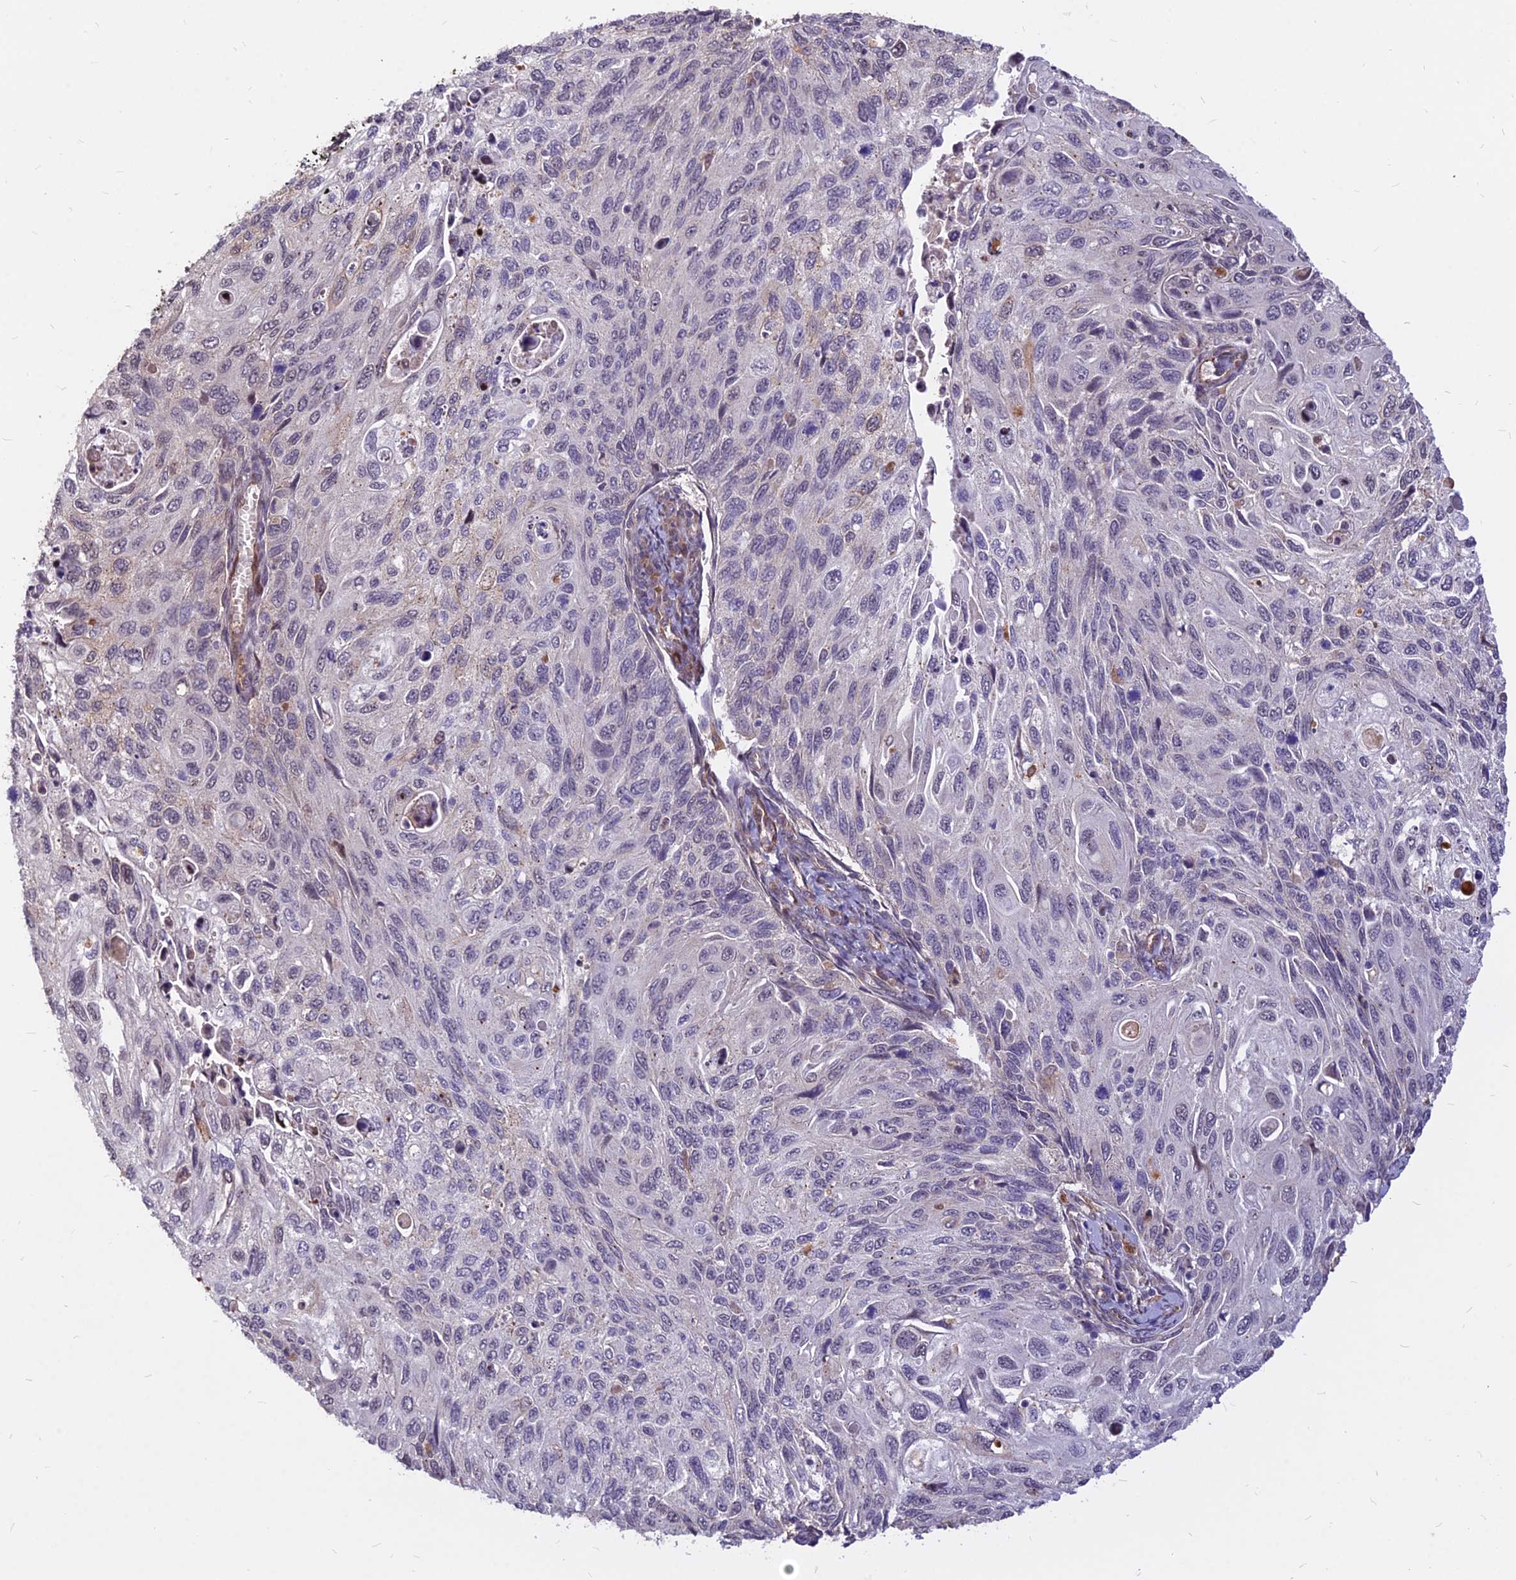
{"staining": {"intensity": "negative", "quantity": "none", "location": "none"}, "tissue": "cervical cancer", "cell_type": "Tumor cells", "image_type": "cancer", "snomed": [{"axis": "morphology", "description": "Squamous cell carcinoma, NOS"}, {"axis": "topography", "description": "Cervix"}], "caption": "An image of human cervical squamous cell carcinoma is negative for staining in tumor cells. The staining is performed using DAB (3,3'-diaminobenzidine) brown chromogen with nuclei counter-stained in using hematoxylin.", "gene": "C11orf68", "patient": {"sex": "female", "age": 70}}